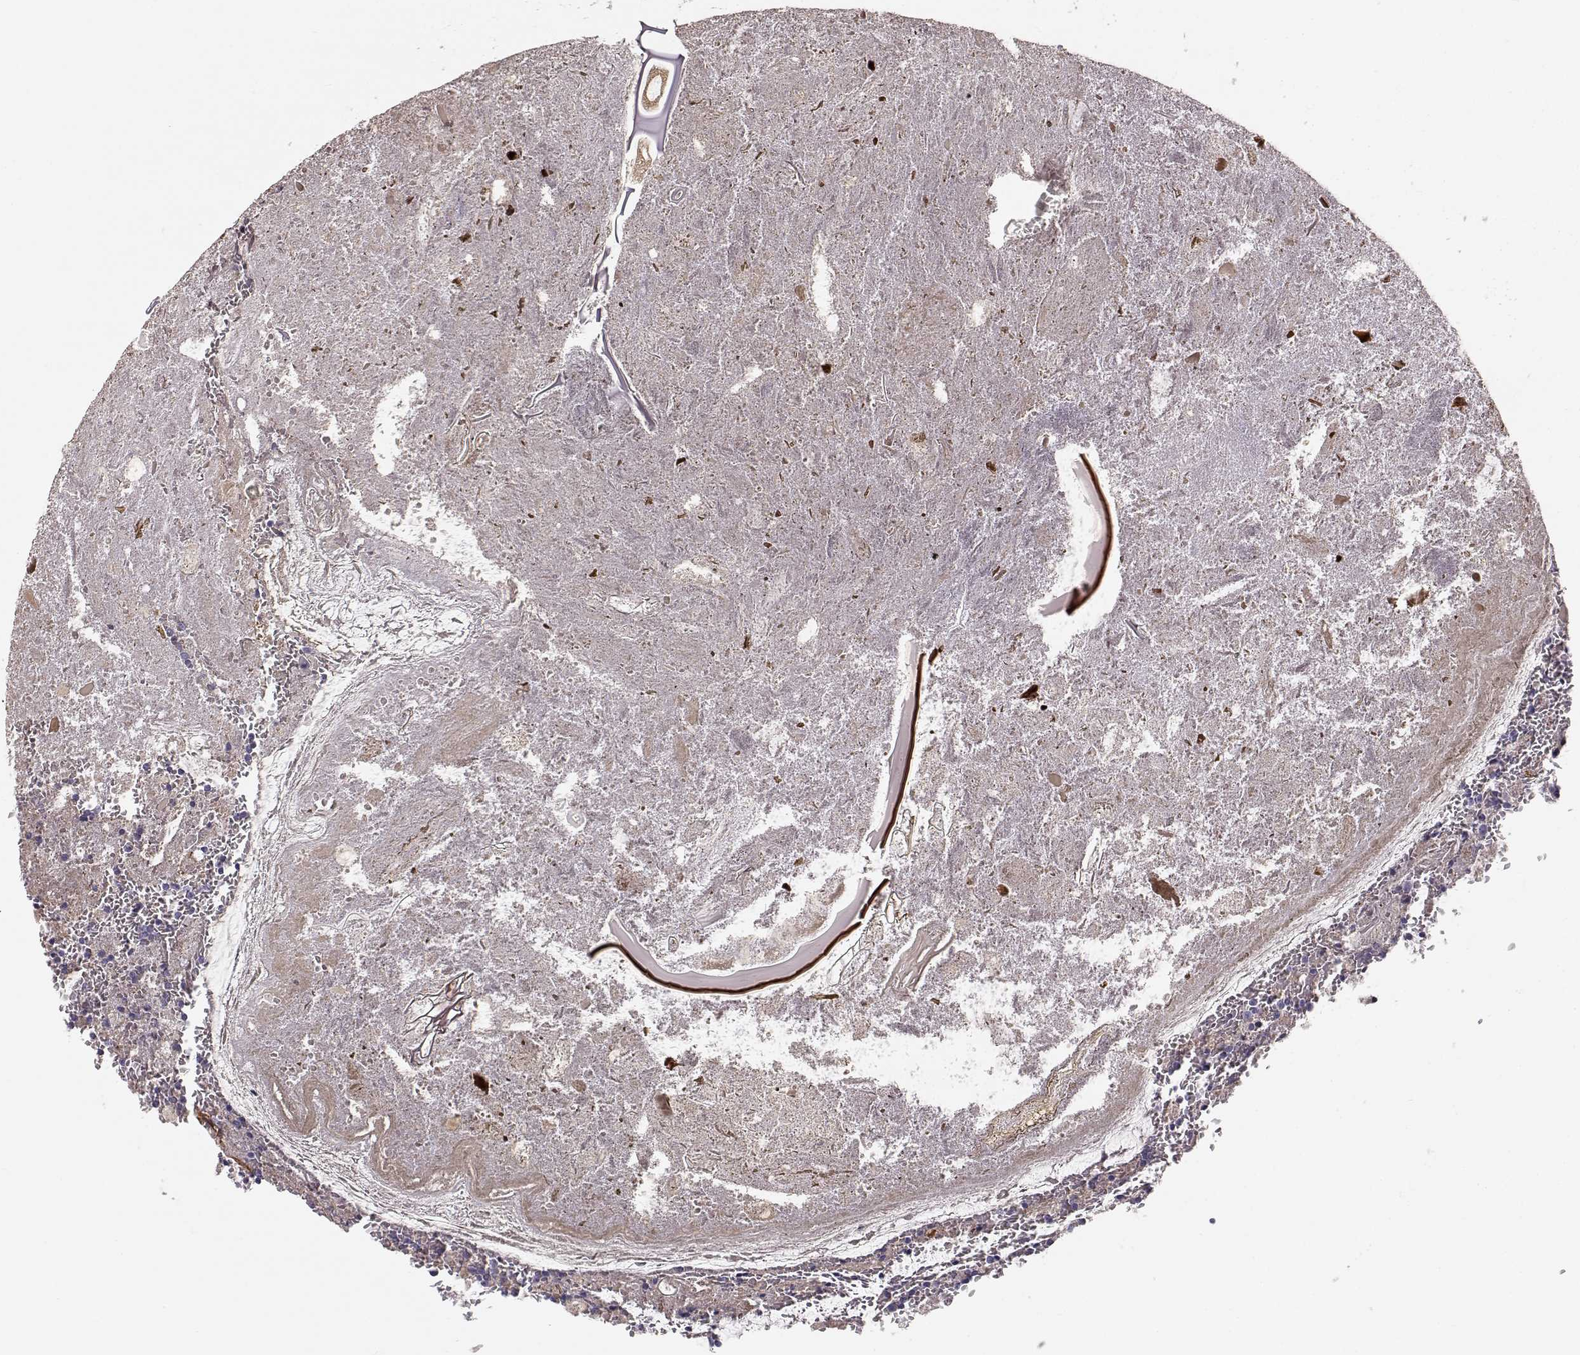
{"staining": {"intensity": "negative", "quantity": "none", "location": "none"}, "tissue": "appendix", "cell_type": "Glandular cells", "image_type": "normal", "snomed": [{"axis": "morphology", "description": "Normal tissue, NOS"}, {"axis": "topography", "description": "Appendix"}], "caption": "High power microscopy image of an IHC micrograph of normal appendix, revealing no significant staining in glandular cells.", "gene": "KRTAP16", "patient": {"sex": "female", "age": 23}}